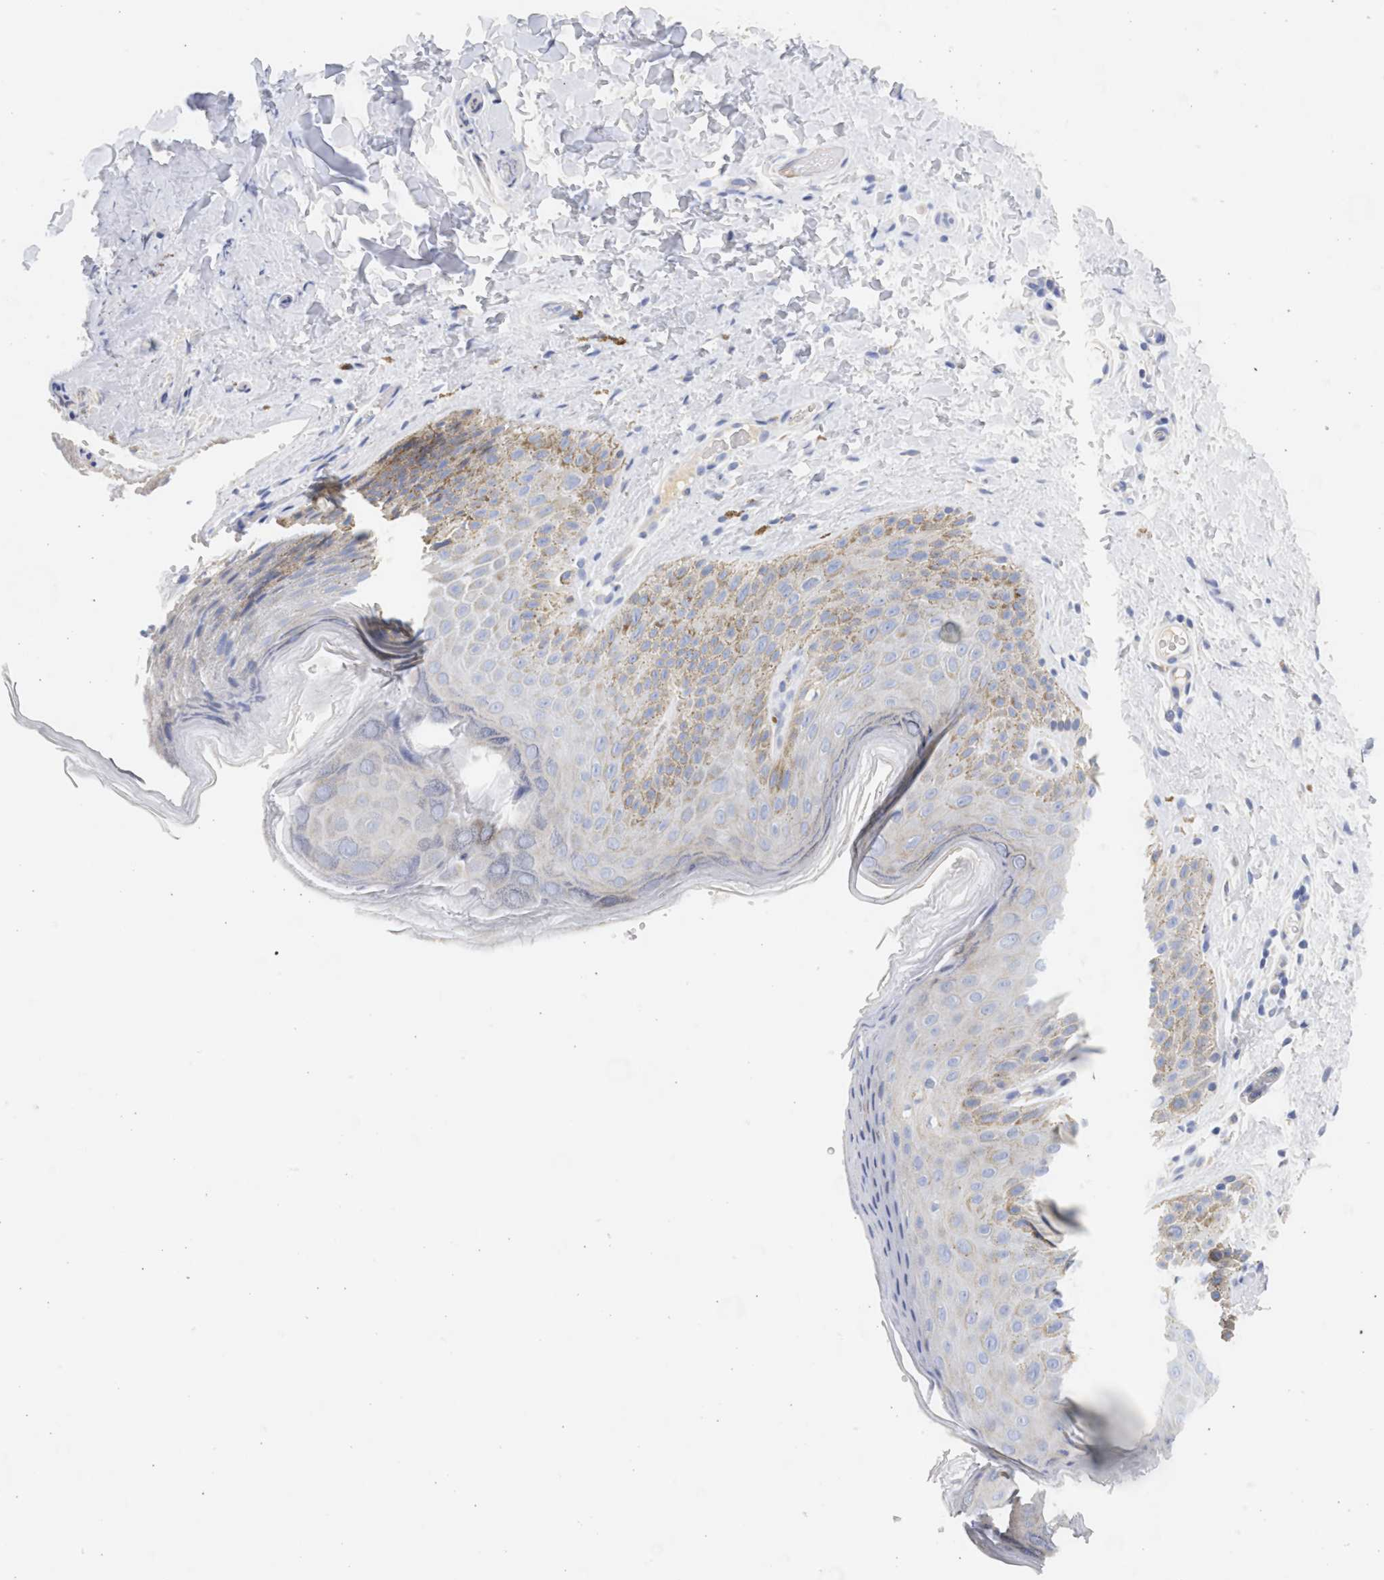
{"staining": {"intensity": "moderate", "quantity": "<25%", "location": "cytoplasmic/membranous"}, "tissue": "skin", "cell_type": "Epidermal cells", "image_type": "normal", "snomed": [{"axis": "morphology", "description": "Normal tissue, NOS"}, {"axis": "topography", "description": "Anal"}], "caption": "Protein expression by immunohistochemistry (IHC) exhibits moderate cytoplasmic/membranous expression in about <25% of epidermal cells in normal skin.", "gene": "SPATA3", "patient": {"sex": "male", "age": 44}}